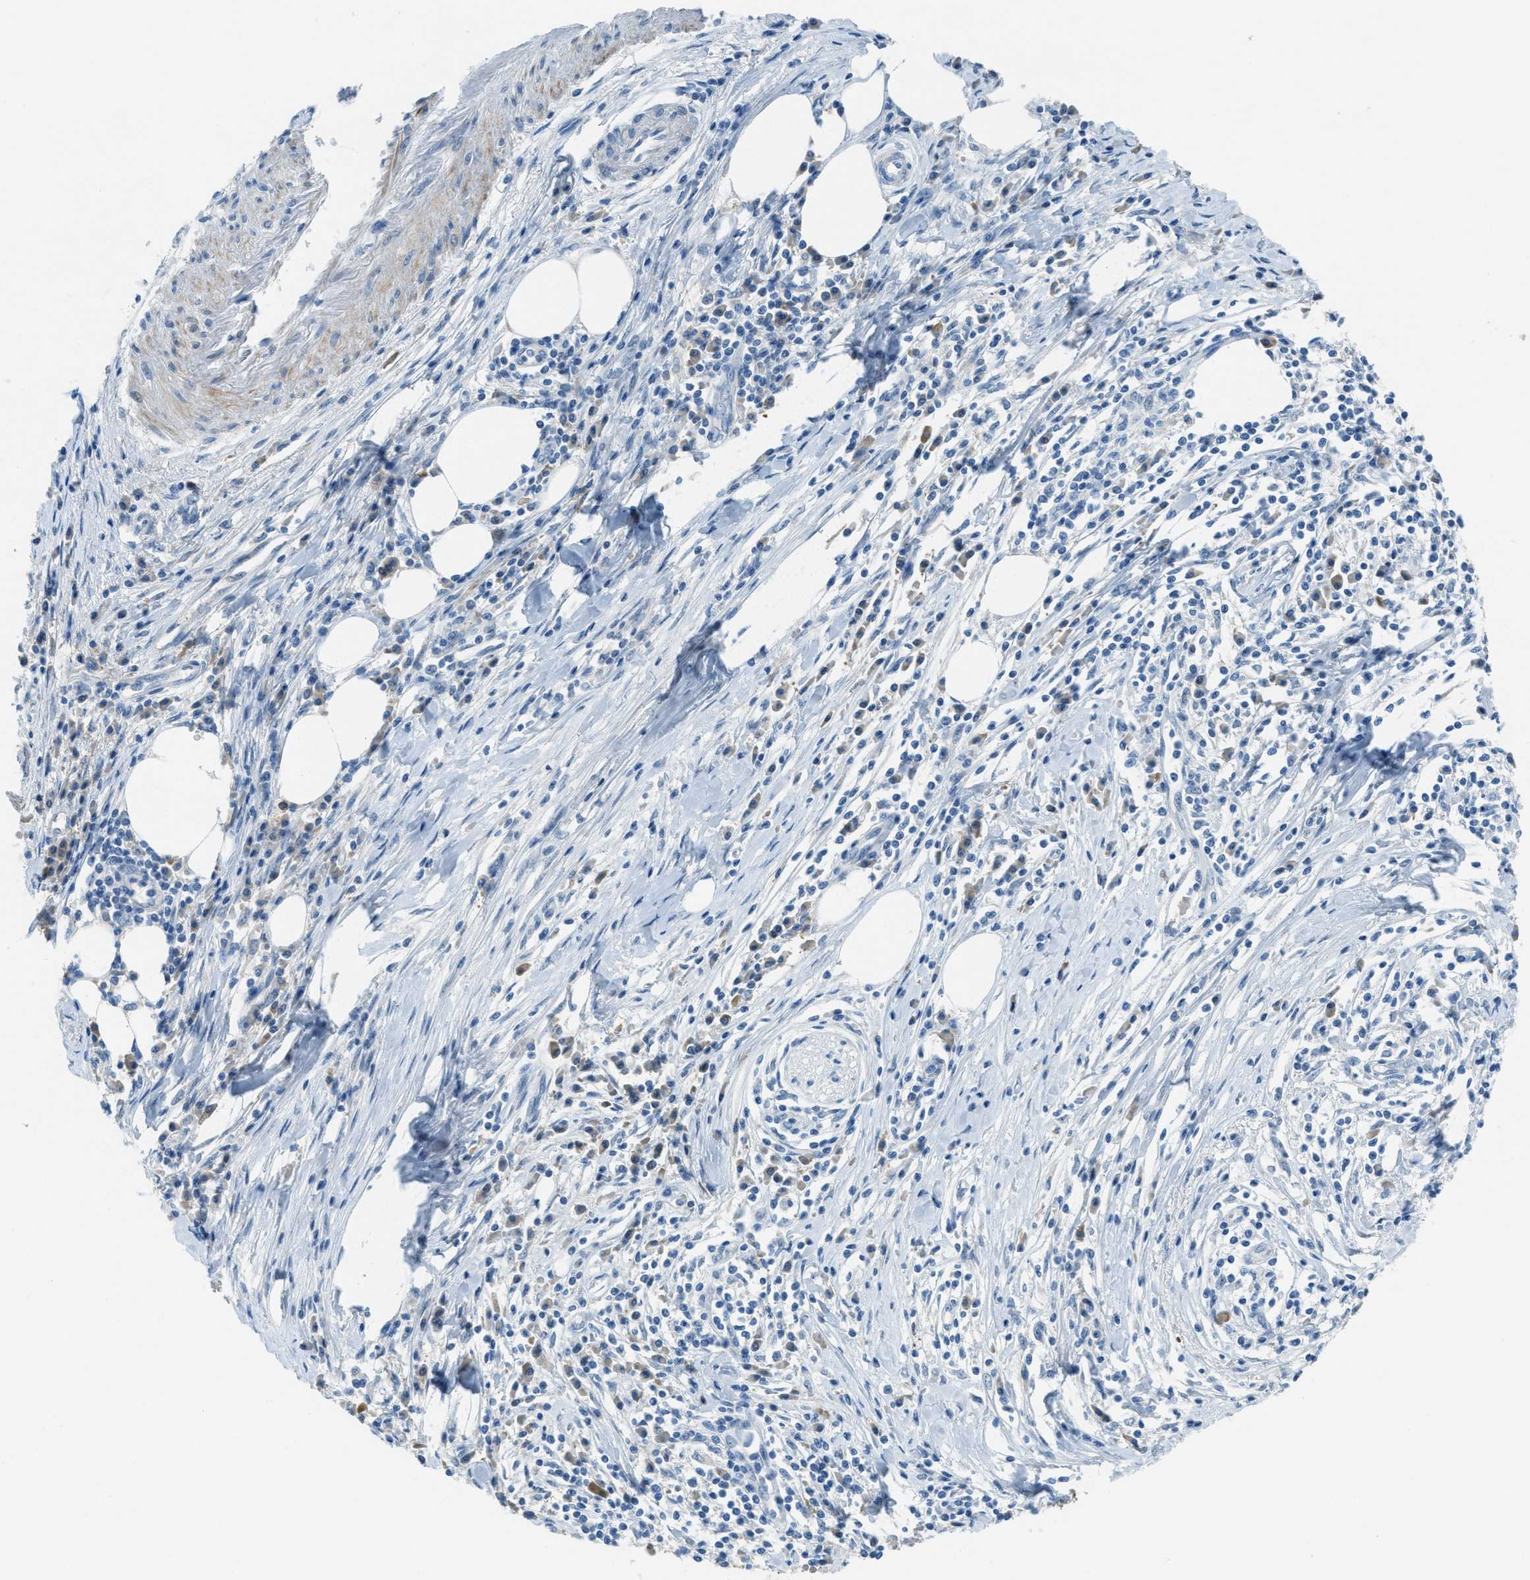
{"staining": {"intensity": "negative", "quantity": "none", "location": "none"}, "tissue": "pancreatic cancer", "cell_type": "Tumor cells", "image_type": "cancer", "snomed": [{"axis": "morphology", "description": "Adenocarcinoma, NOS"}, {"axis": "topography", "description": "Pancreas"}], "caption": "Image shows no significant protein staining in tumor cells of adenocarcinoma (pancreatic).", "gene": "KLHL8", "patient": {"sex": "female", "age": 70}}